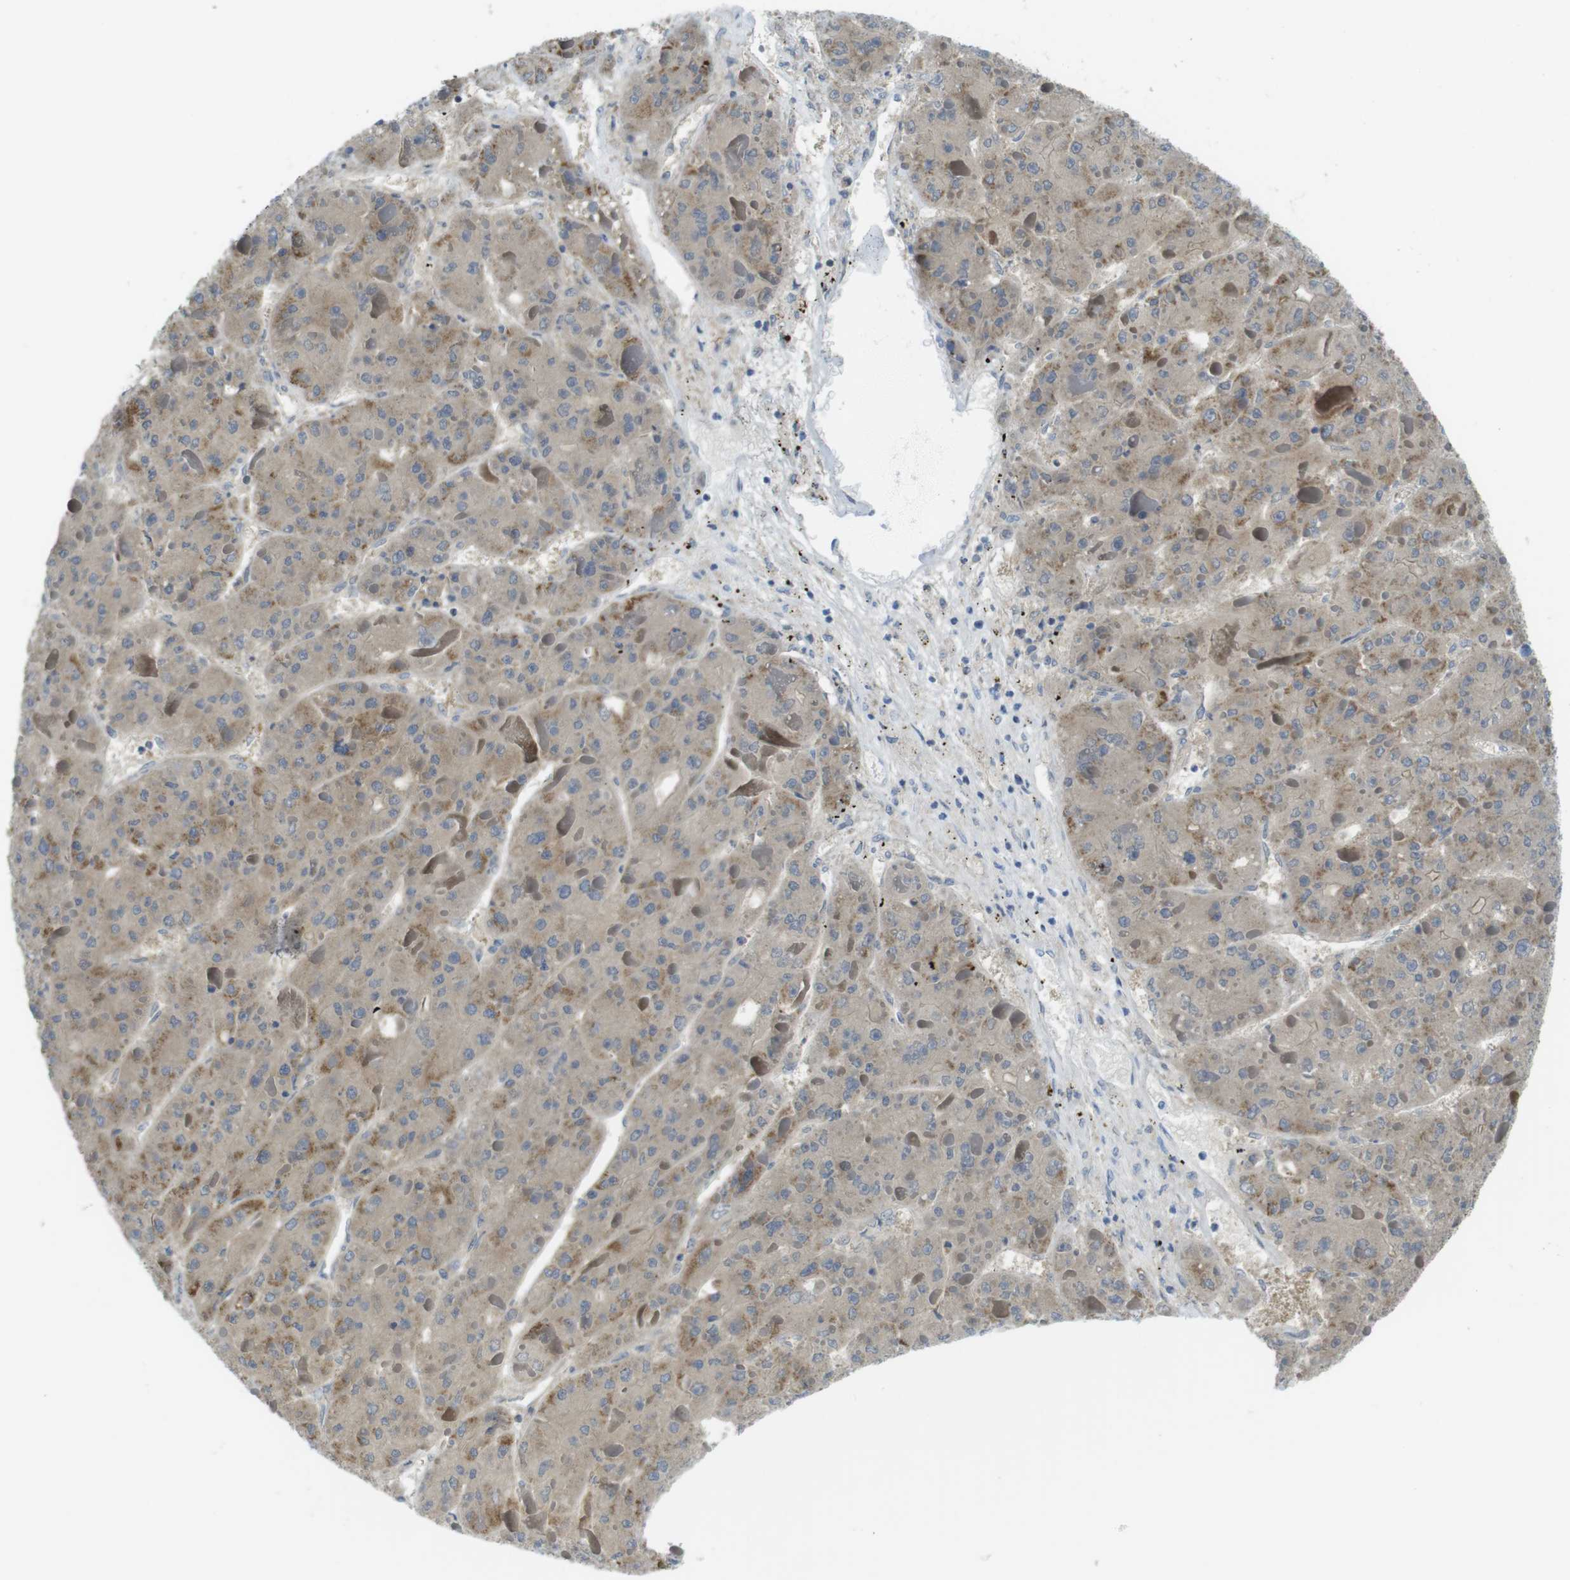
{"staining": {"intensity": "moderate", "quantity": ">75%", "location": "cytoplasmic/membranous"}, "tissue": "liver cancer", "cell_type": "Tumor cells", "image_type": "cancer", "snomed": [{"axis": "morphology", "description": "Carcinoma, Hepatocellular, NOS"}, {"axis": "topography", "description": "Liver"}], "caption": "Protein expression by immunohistochemistry (IHC) exhibits moderate cytoplasmic/membranous staining in about >75% of tumor cells in liver hepatocellular carcinoma.", "gene": "ASIC5", "patient": {"sex": "female", "age": 73}}